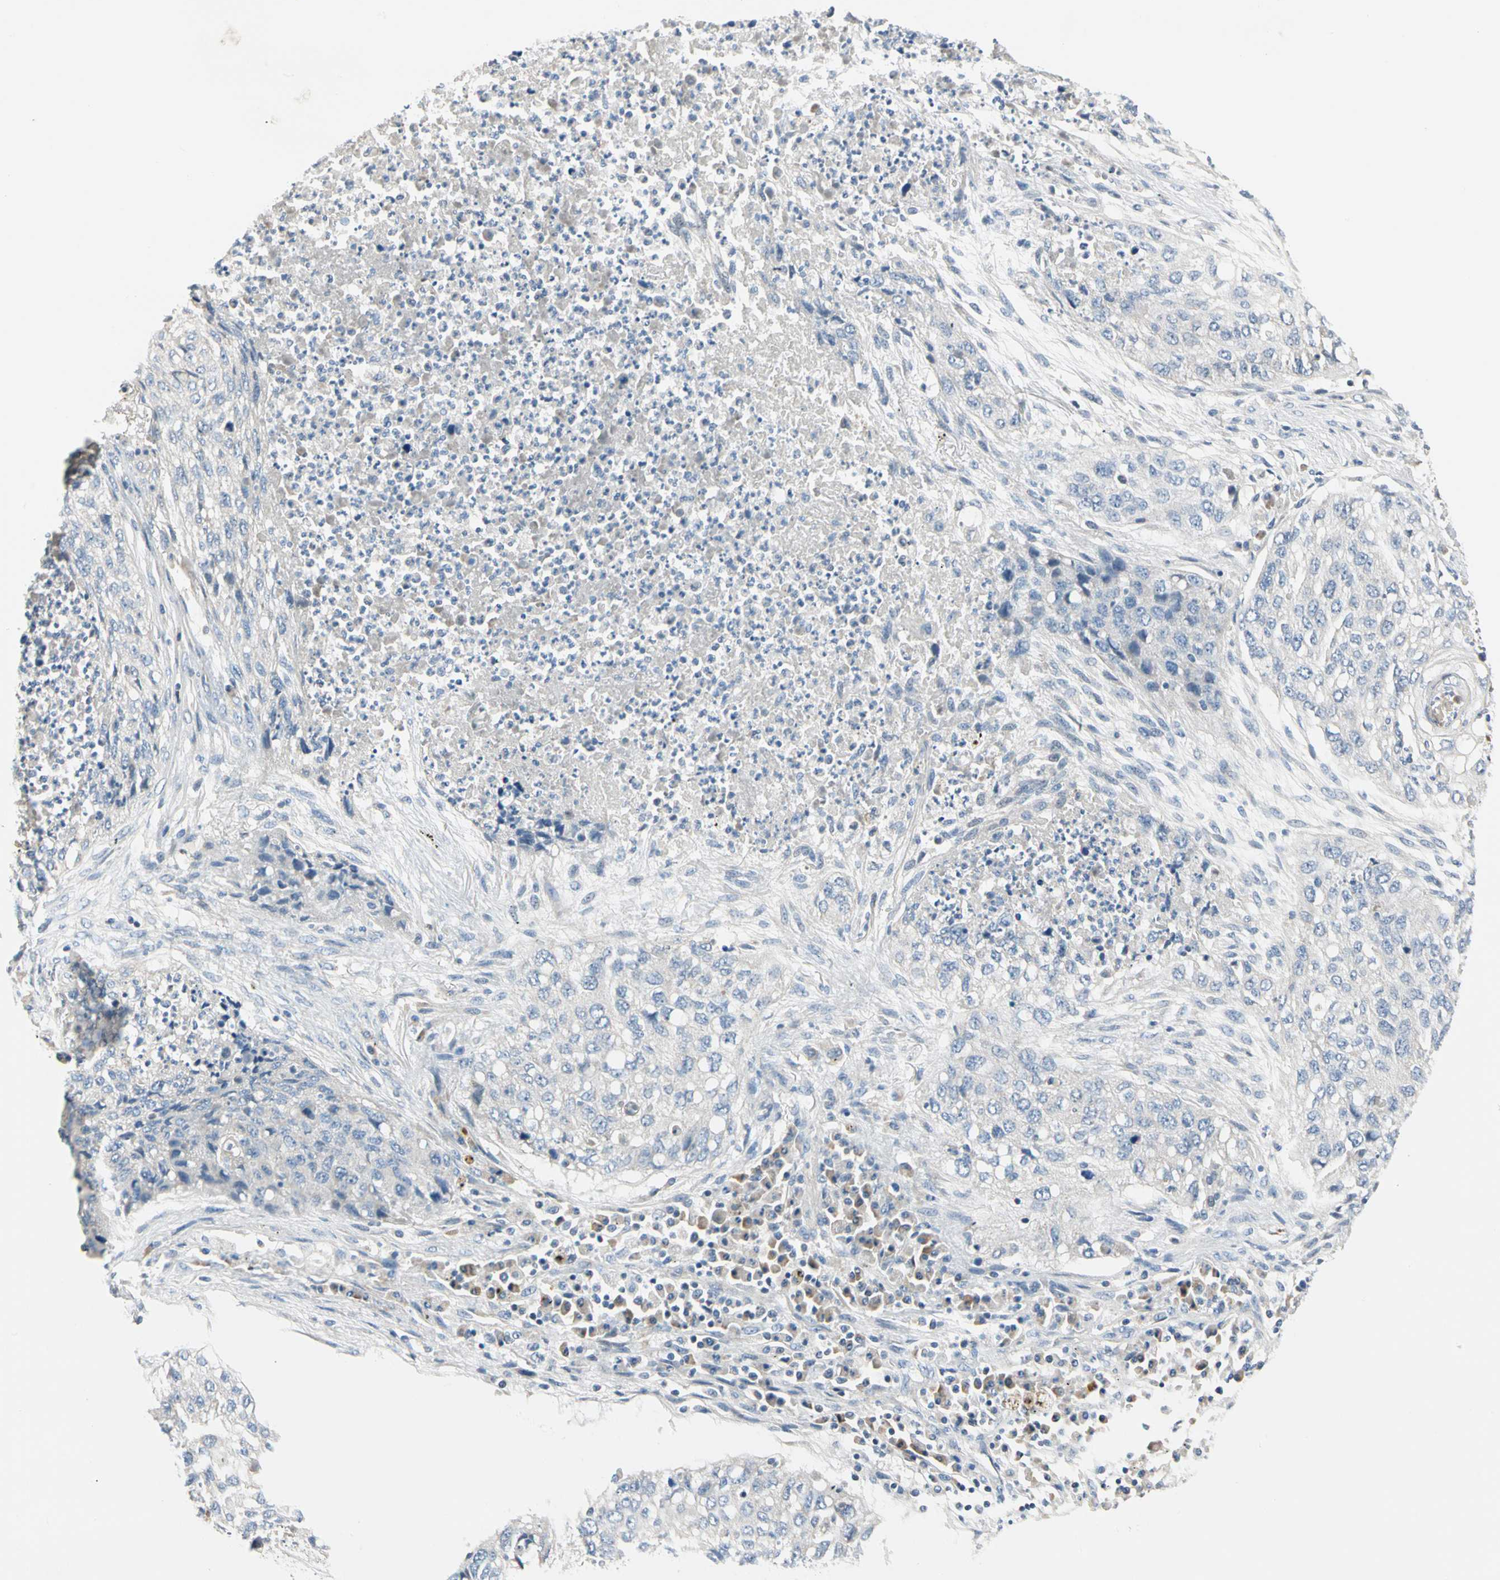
{"staining": {"intensity": "negative", "quantity": "none", "location": "none"}, "tissue": "lung cancer", "cell_type": "Tumor cells", "image_type": "cancer", "snomed": [{"axis": "morphology", "description": "Squamous cell carcinoma, NOS"}, {"axis": "topography", "description": "Lung"}], "caption": "A micrograph of human squamous cell carcinoma (lung) is negative for staining in tumor cells. Nuclei are stained in blue.", "gene": "GPR153", "patient": {"sex": "female", "age": 63}}